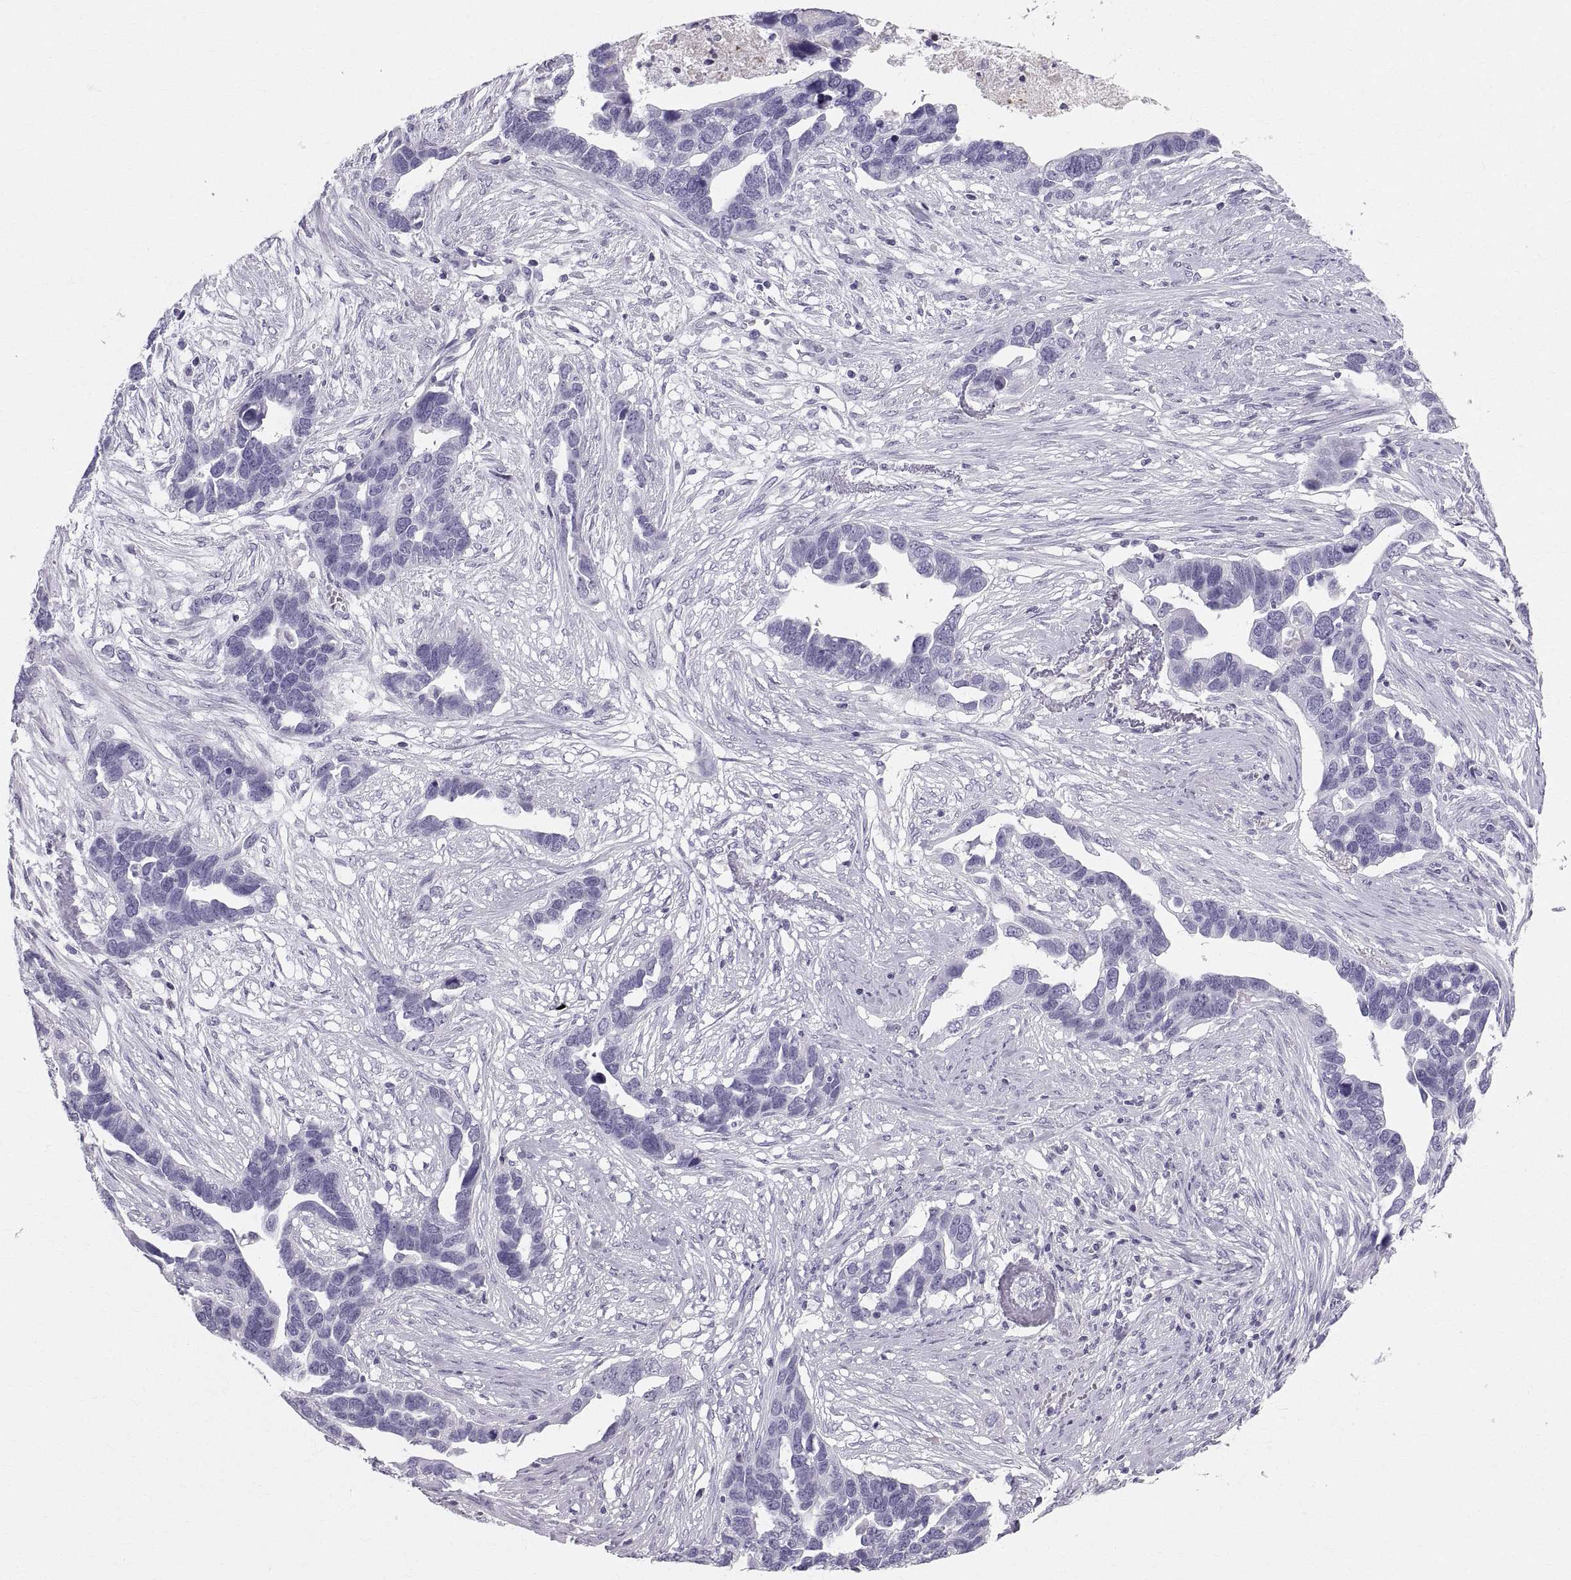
{"staining": {"intensity": "negative", "quantity": "none", "location": "none"}, "tissue": "ovarian cancer", "cell_type": "Tumor cells", "image_type": "cancer", "snomed": [{"axis": "morphology", "description": "Cystadenocarcinoma, serous, NOS"}, {"axis": "topography", "description": "Ovary"}], "caption": "An image of ovarian cancer stained for a protein reveals no brown staining in tumor cells.", "gene": "SLC22A6", "patient": {"sex": "female", "age": 54}}